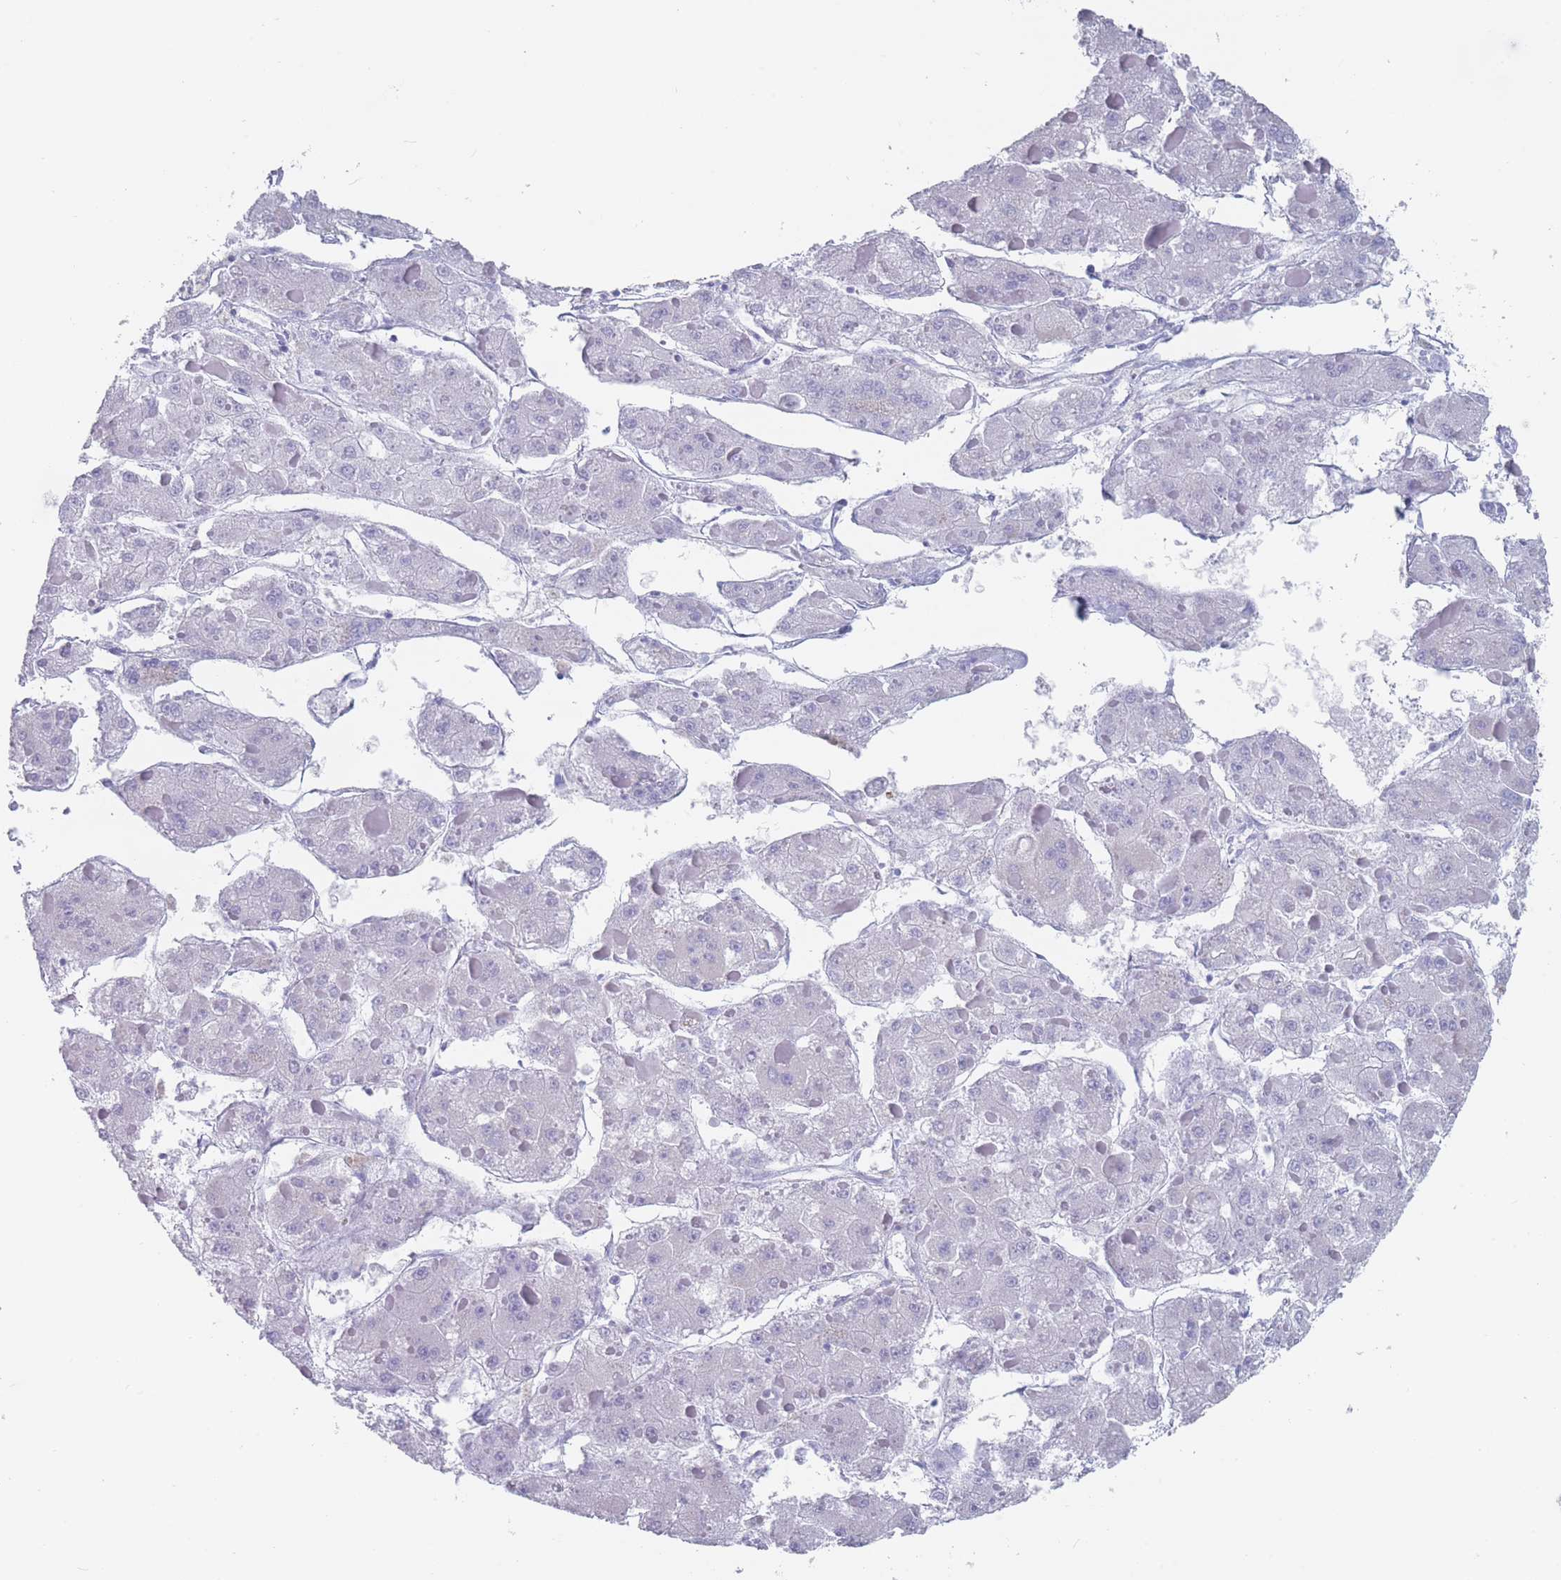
{"staining": {"intensity": "negative", "quantity": "none", "location": "none"}, "tissue": "liver cancer", "cell_type": "Tumor cells", "image_type": "cancer", "snomed": [{"axis": "morphology", "description": "Carcinoma, Hepatocellular, NOS"}, {"axis": "topography", "description": "Liver"}], "caption": "Immunohistochemical staining of human hepatocellular carcinoma (liver) reveals no significant staining in tumor cells. (Immunohistochemistry, brightfield microscopy, high magnification).", "gene": "CYP51A1", "patient": {"sex": "female", "age": 73}}